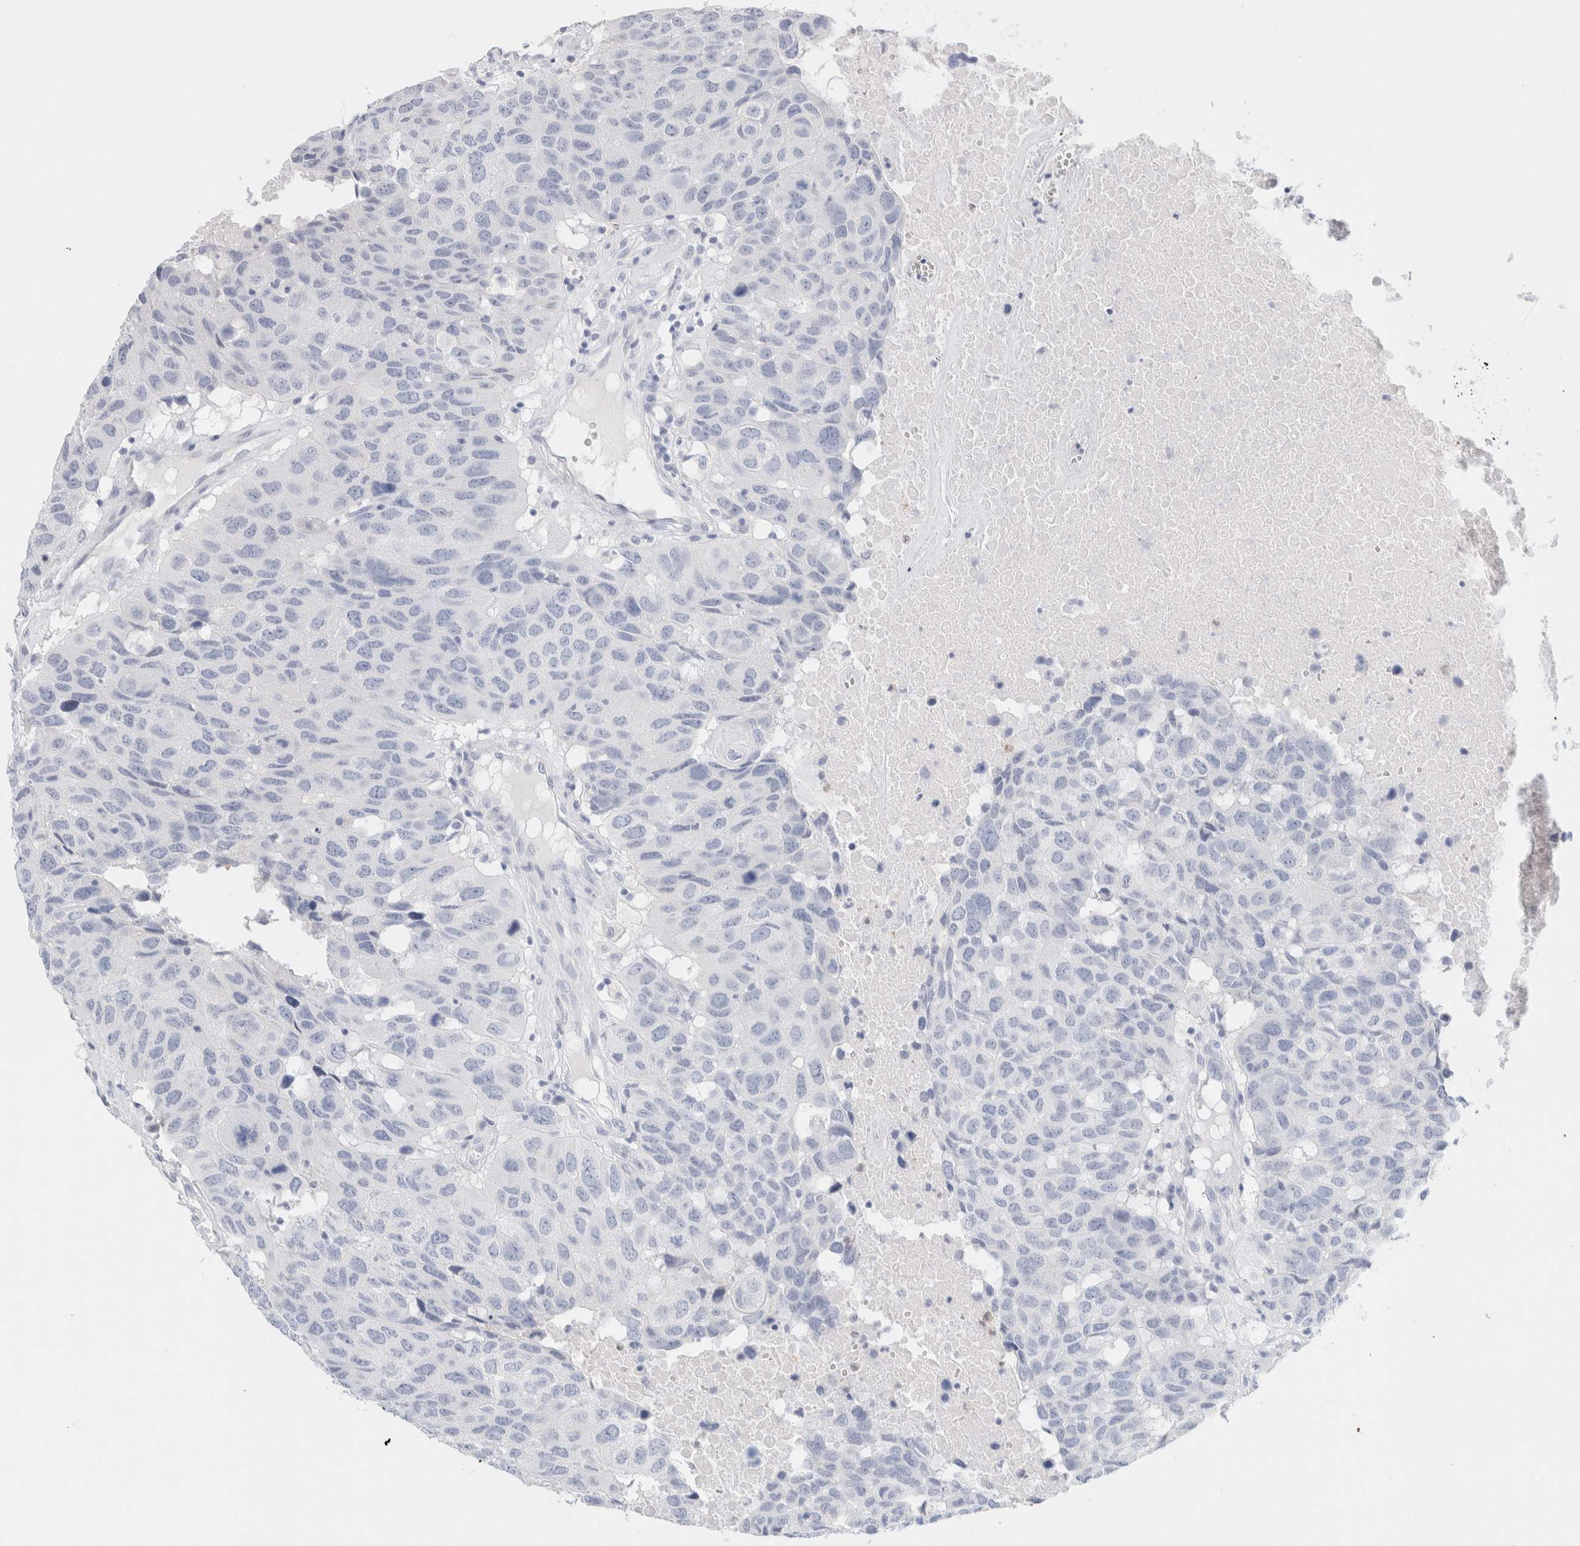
{"staining": {"intensity": "negative", "quantity": "none", "location": "none"}, "tissue": "head and neck cancer", "cell_type": "Tumor cells", "image_type": "cancer", "snomed": [{"axis": "morphology", "description": "Squamous cell carcinoma, NOS"}, {"axis": "topography", "description": "Head-Neck"}], "caption": "Photomicrograph shows no protein positivity in tumor cells of head and neck cancer tissue.", "gene": "ARG1", "patient": {"sex": "male", "age": 66}}